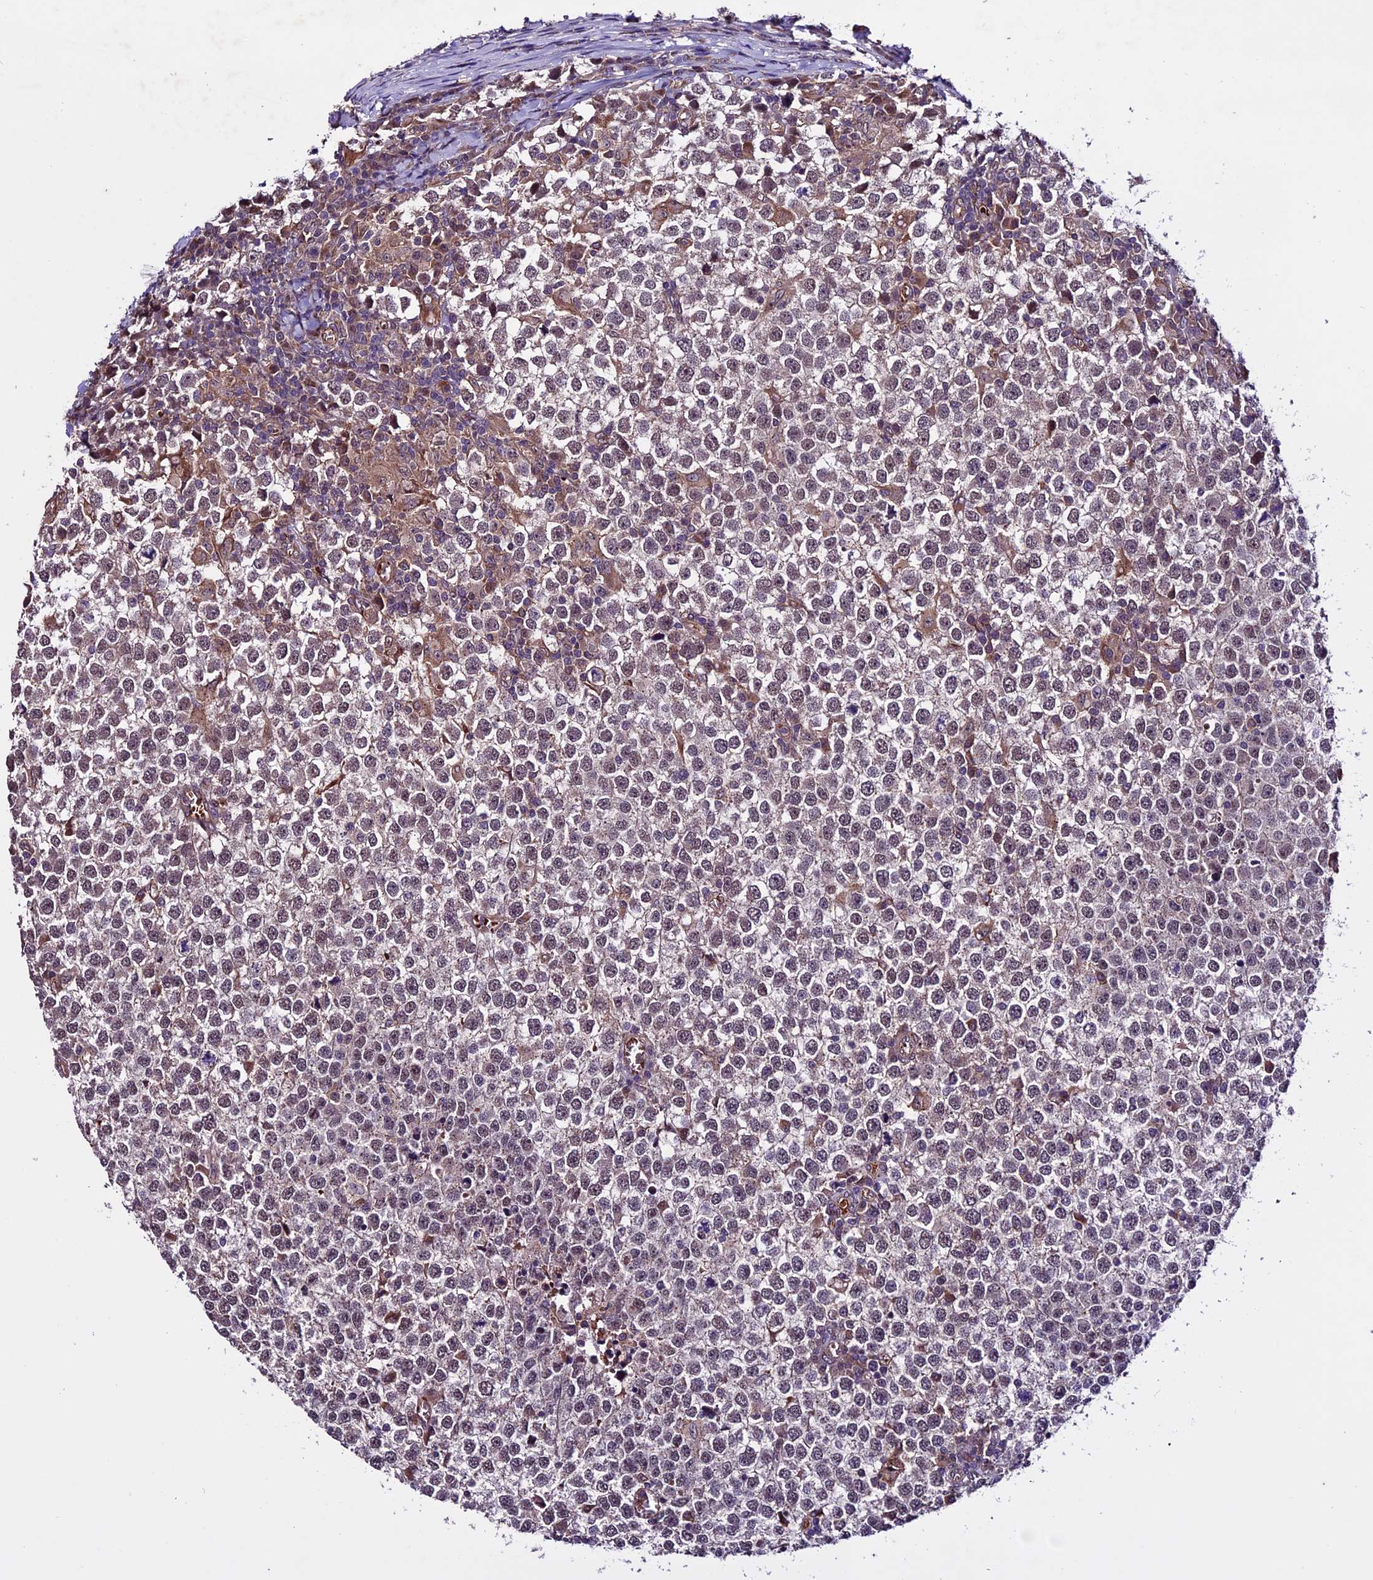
{"staining": {"intensity": "weak", "quantity": ">75%", "location": "cytoplasmic/membranous"}, "tissue": "testis cancer", "cell_type": "Tumor cells", "image_type": "cancer", "snomed": [{"axis": "morphology", "description": "Seminoma, NOS"}, {"axis": "topography", "description": "Testis"}], "caption": "This photomicrograph displays IHC staining of human testis seminoma, with low weak cytoplasmic/membranous expression in approximately >75% of tumor cells.", "gene": "RINL", "patient": {"sex": "male", "age": 65}}